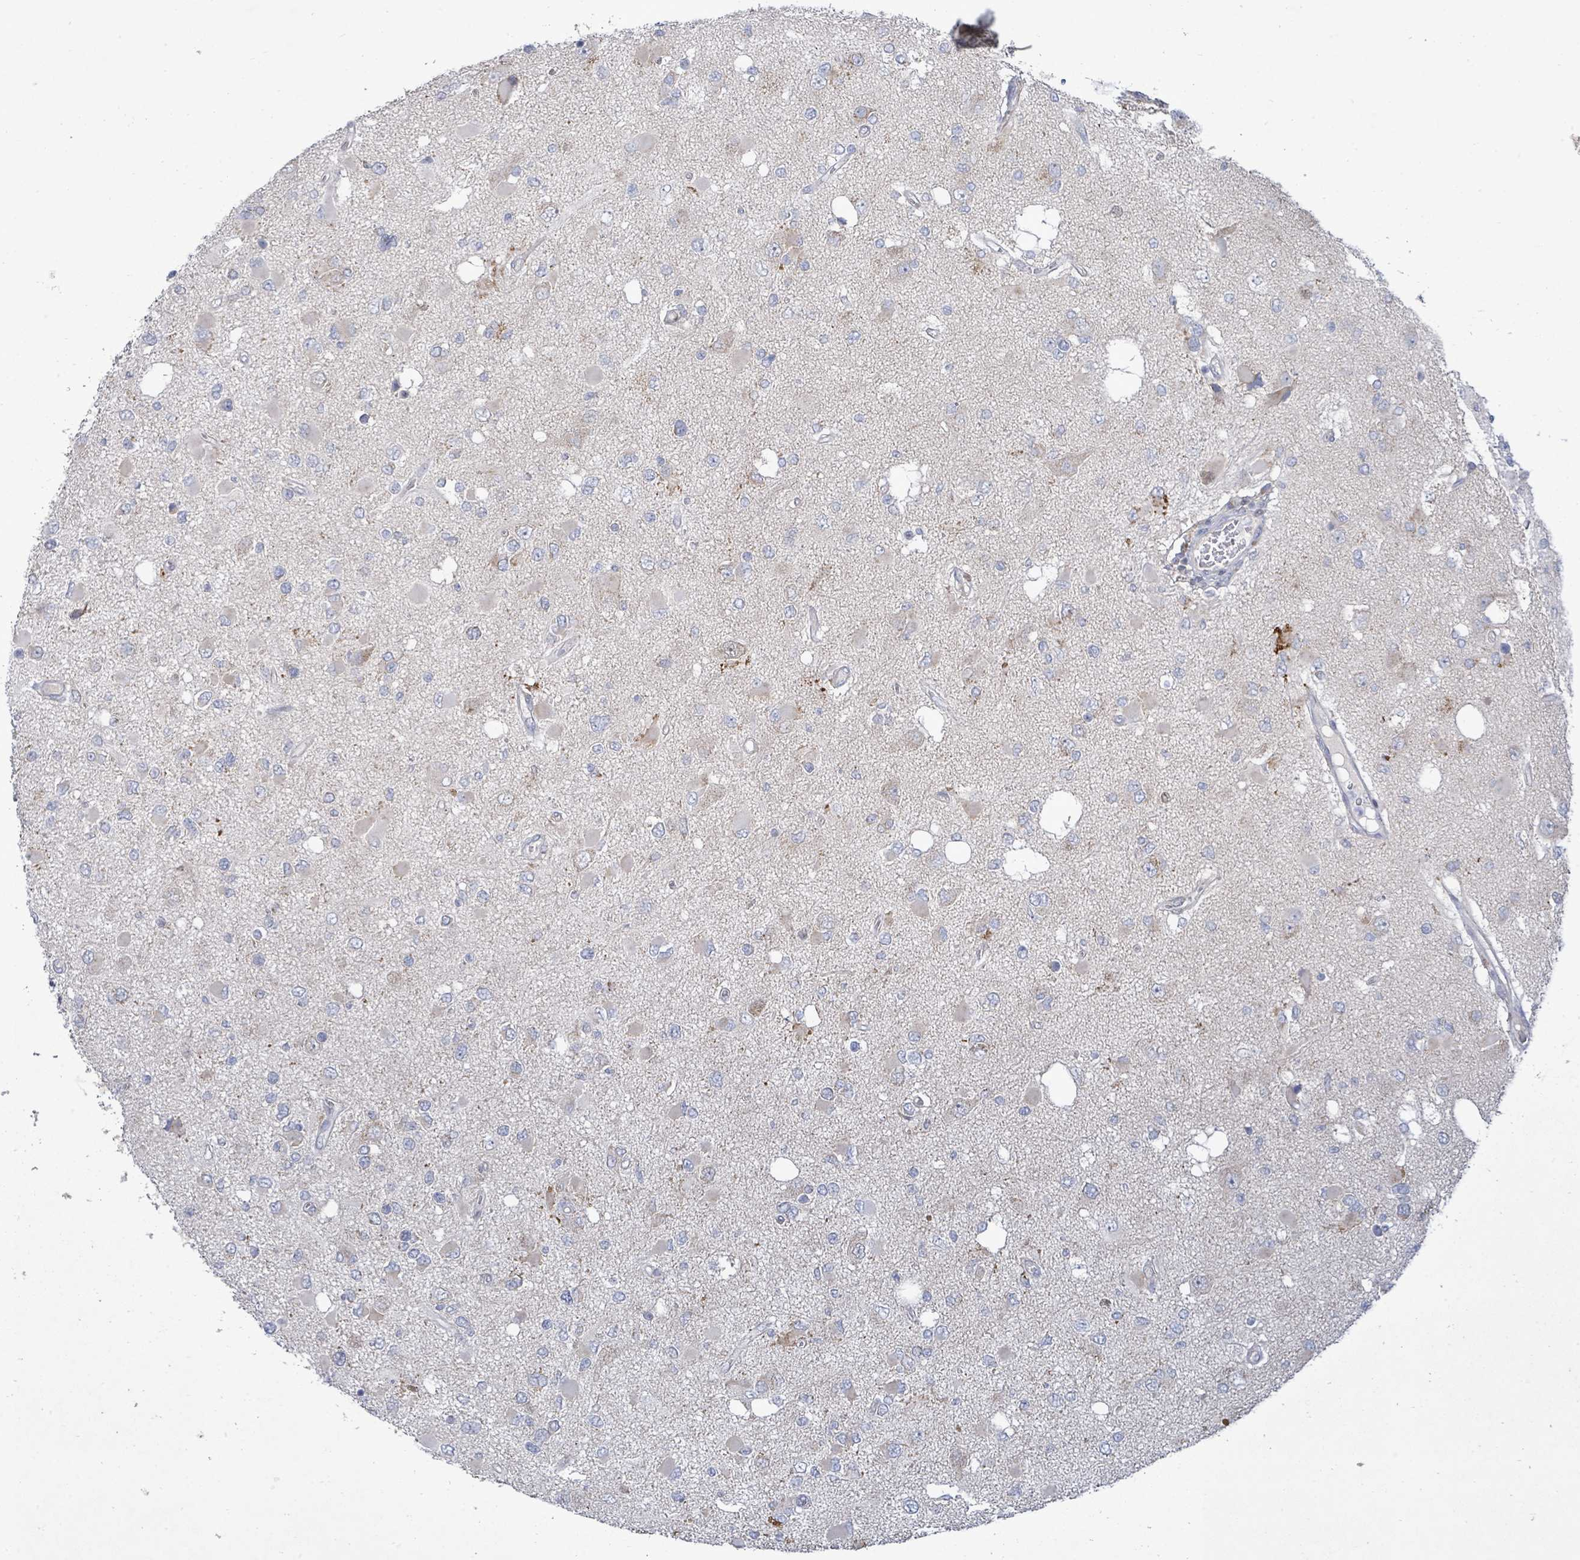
{"staining": {"intensity": "weak", "quantity": "<25%", "location": "cytoplasmic/membranous"}, "tissue": "glioma", "cell_type": "Tumor cells", "image_type": "cancer", "snomed": [{"axis": "morphology", "description": "Glioma, malignant, High grade"}, {"axis": "topography", "description": "Brain"}], "caption": "A histopathology image of human glioma is negative for staining in tumor cells.", "gene": "ZFPM1", "patient": {"sex": "male", "age": 53}}